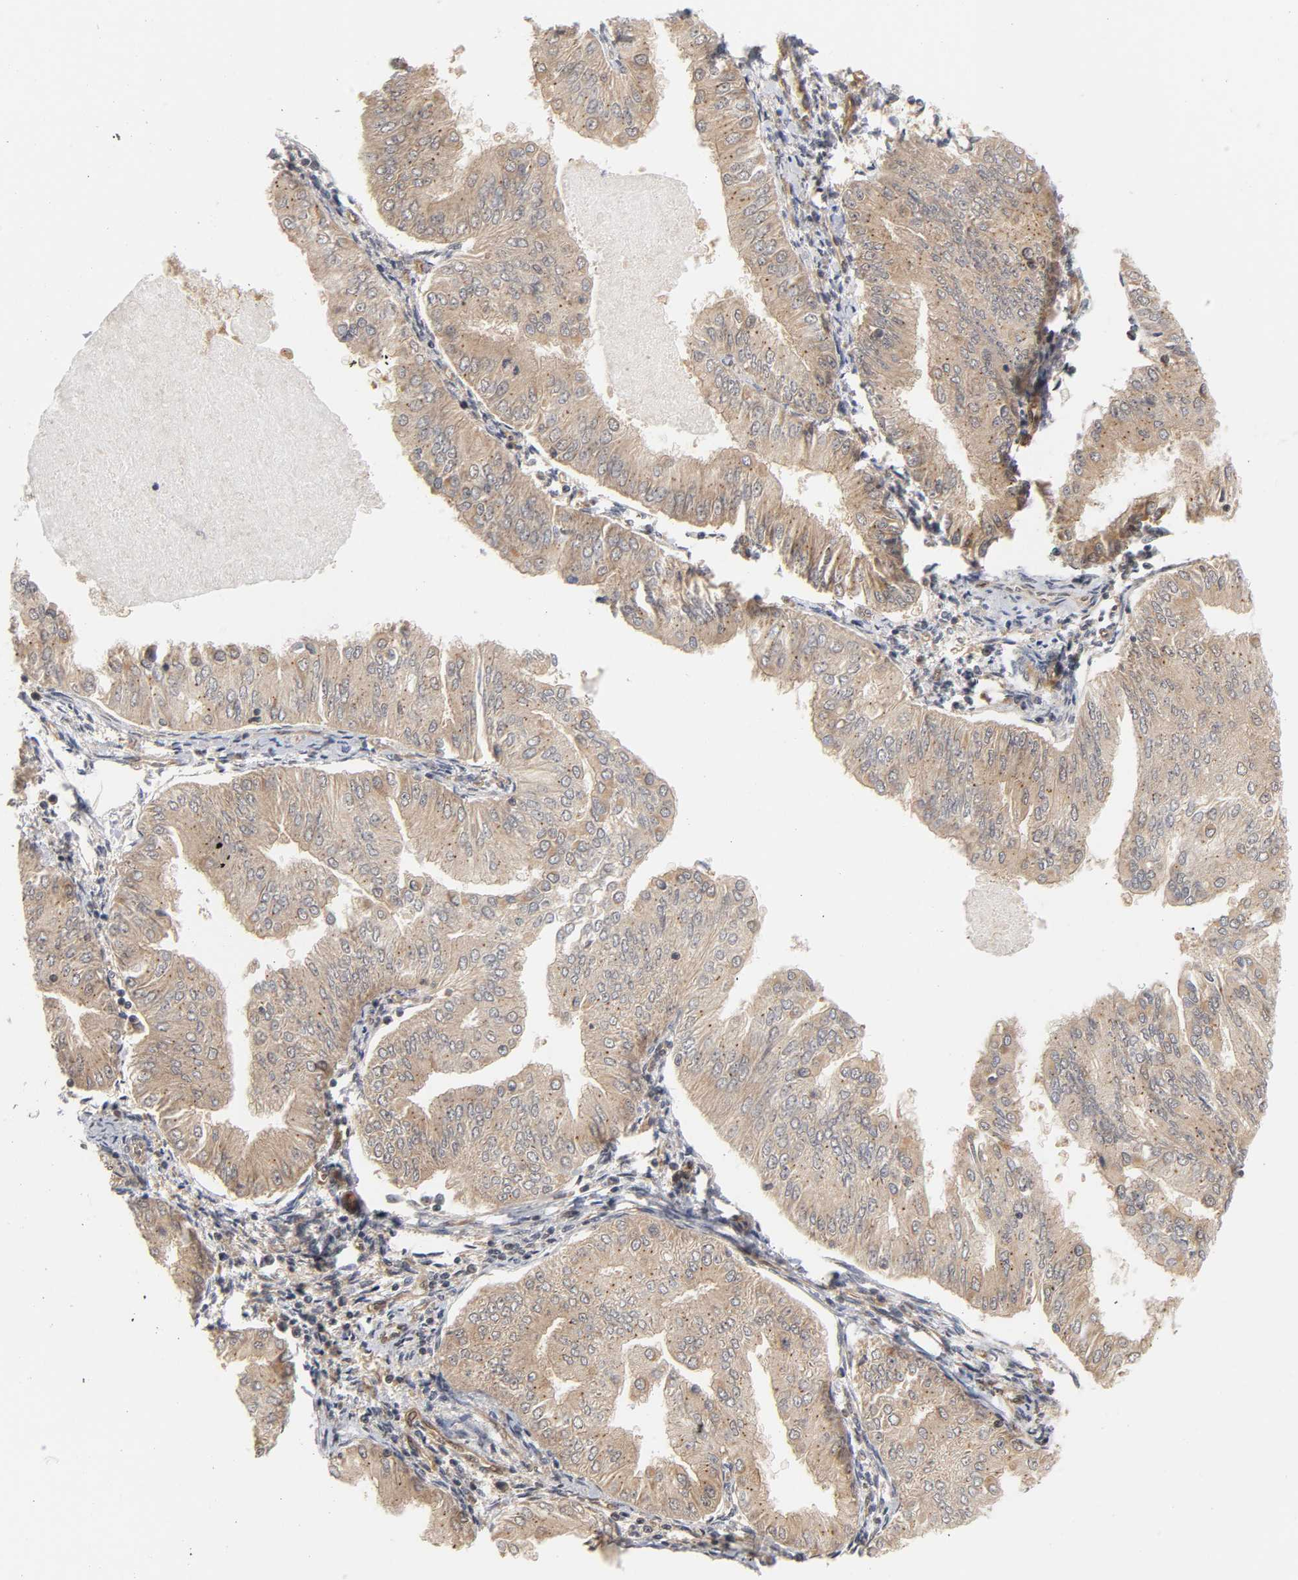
{"staining": {"intensity": "weak", "quantity": ">75%", "location": "cytoplasmic/membranous"}, "tissue": "endometrial cancer", "cell_type": "Tumor cells", "image_type": "cancer", "snomed": [{"axis": "morphology", "description": "Adenocarcinoma, NOS"}, {"axis": "topography", "description": "Endometrium"}], "caption": "High-power microscopy captured an immunohistochemistry (IHC) histopathology image of endometrial cancer, revealing weak cytoplasmic/membranous staining in about >75% of tumor cells.", "gene": "CDC37", "patient": {"sex": "female", "age": 53}}